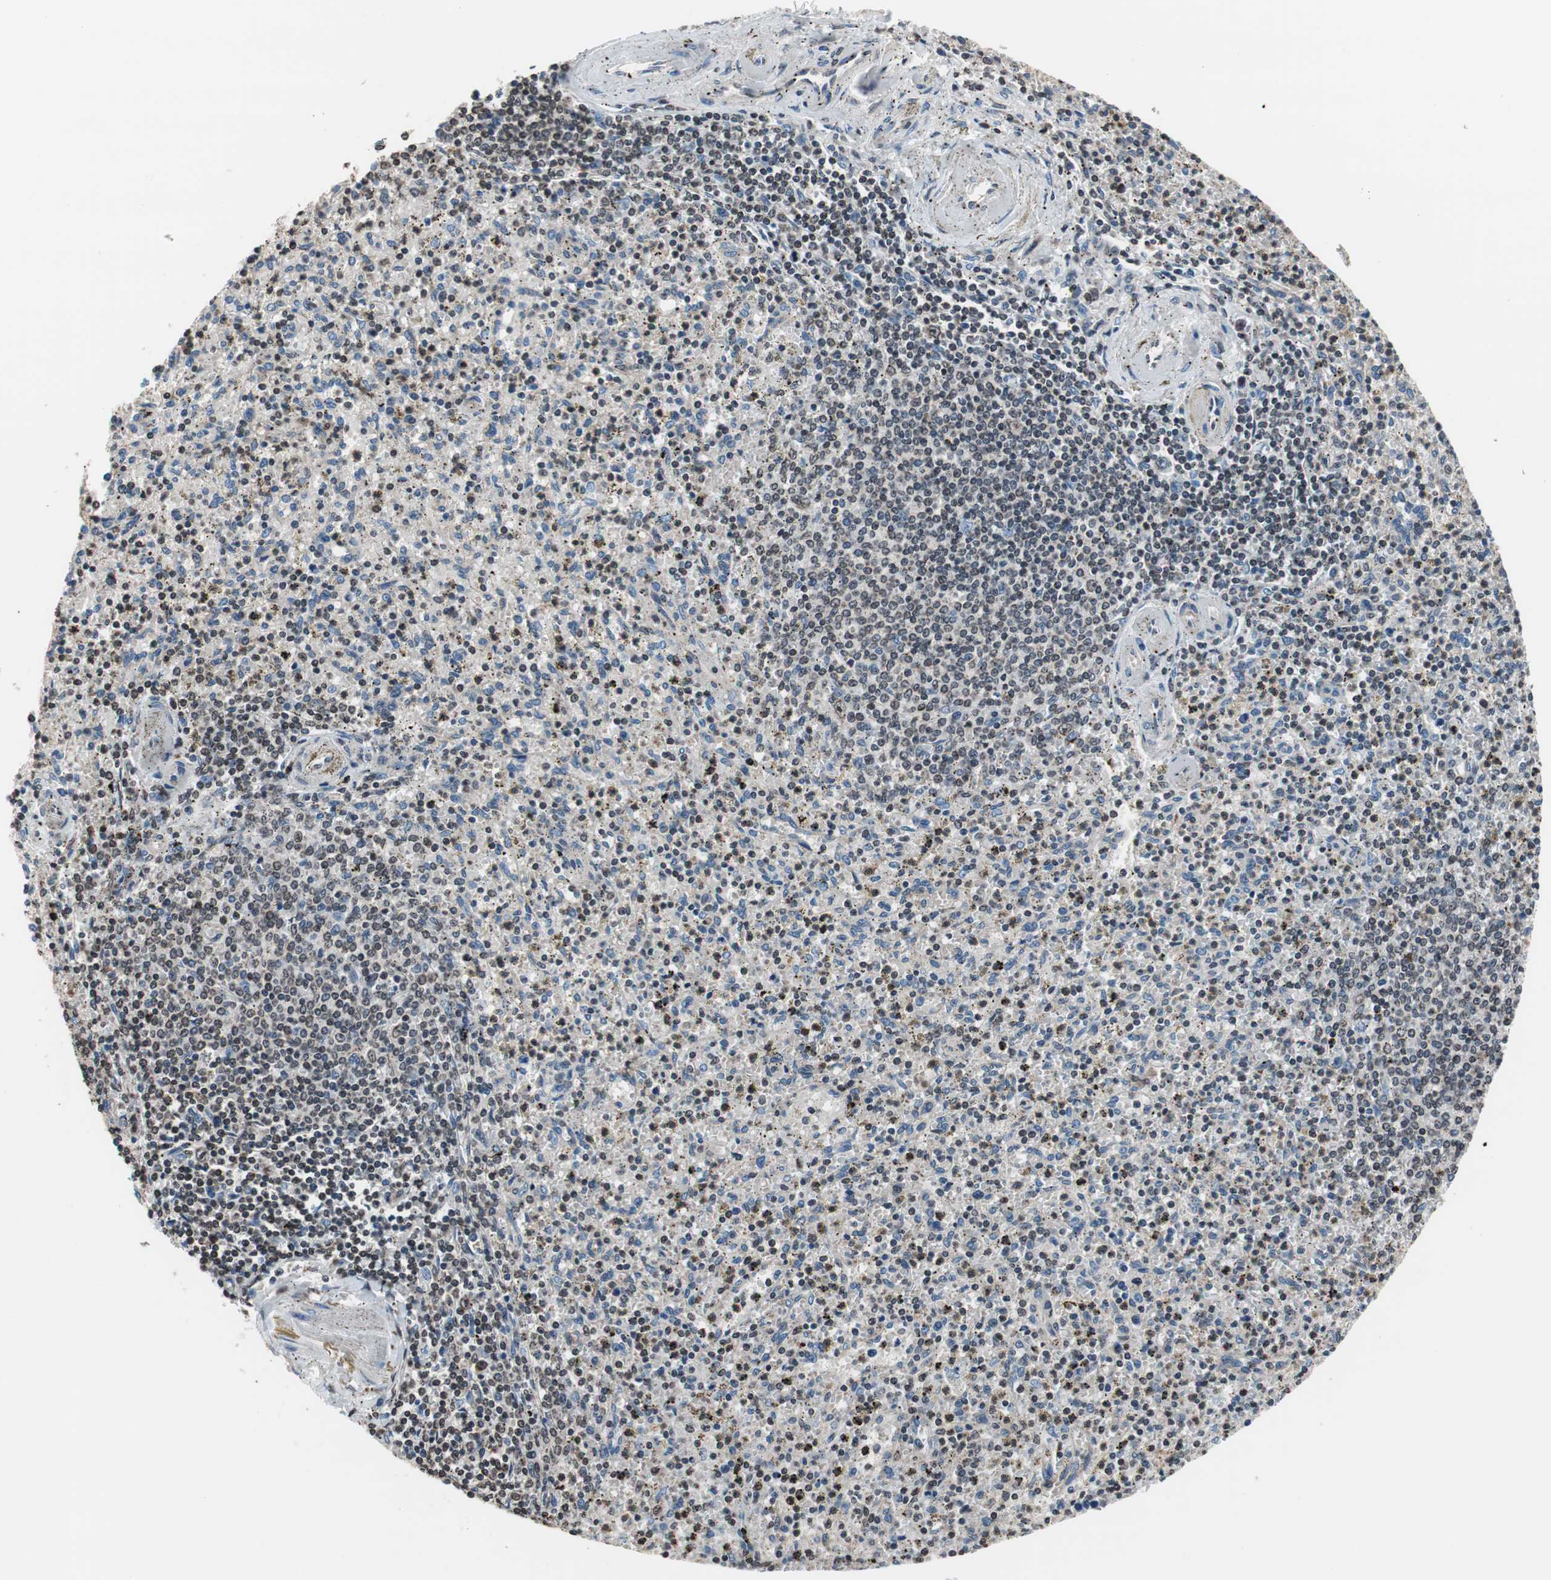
{"staining": {"intensity": "moderate", "quantity": ">75%", "location": "nuclear"}, "tissue": "spleen", "cell_type": "Cells in red pulp", "image_type": "normal", "snomed": [{"axis": "morphology", "description": "Normal tissue, NOS"}, {"axis": "topography", "description": "Spleen"}], "caption": "This histopathology image displays IHC staining of benign spleen, with medium moderate nuclear positivity in about >75% of cells in red pulp.", "gene": "RFC1", "patient": {"sex": "male", "age": 72}}